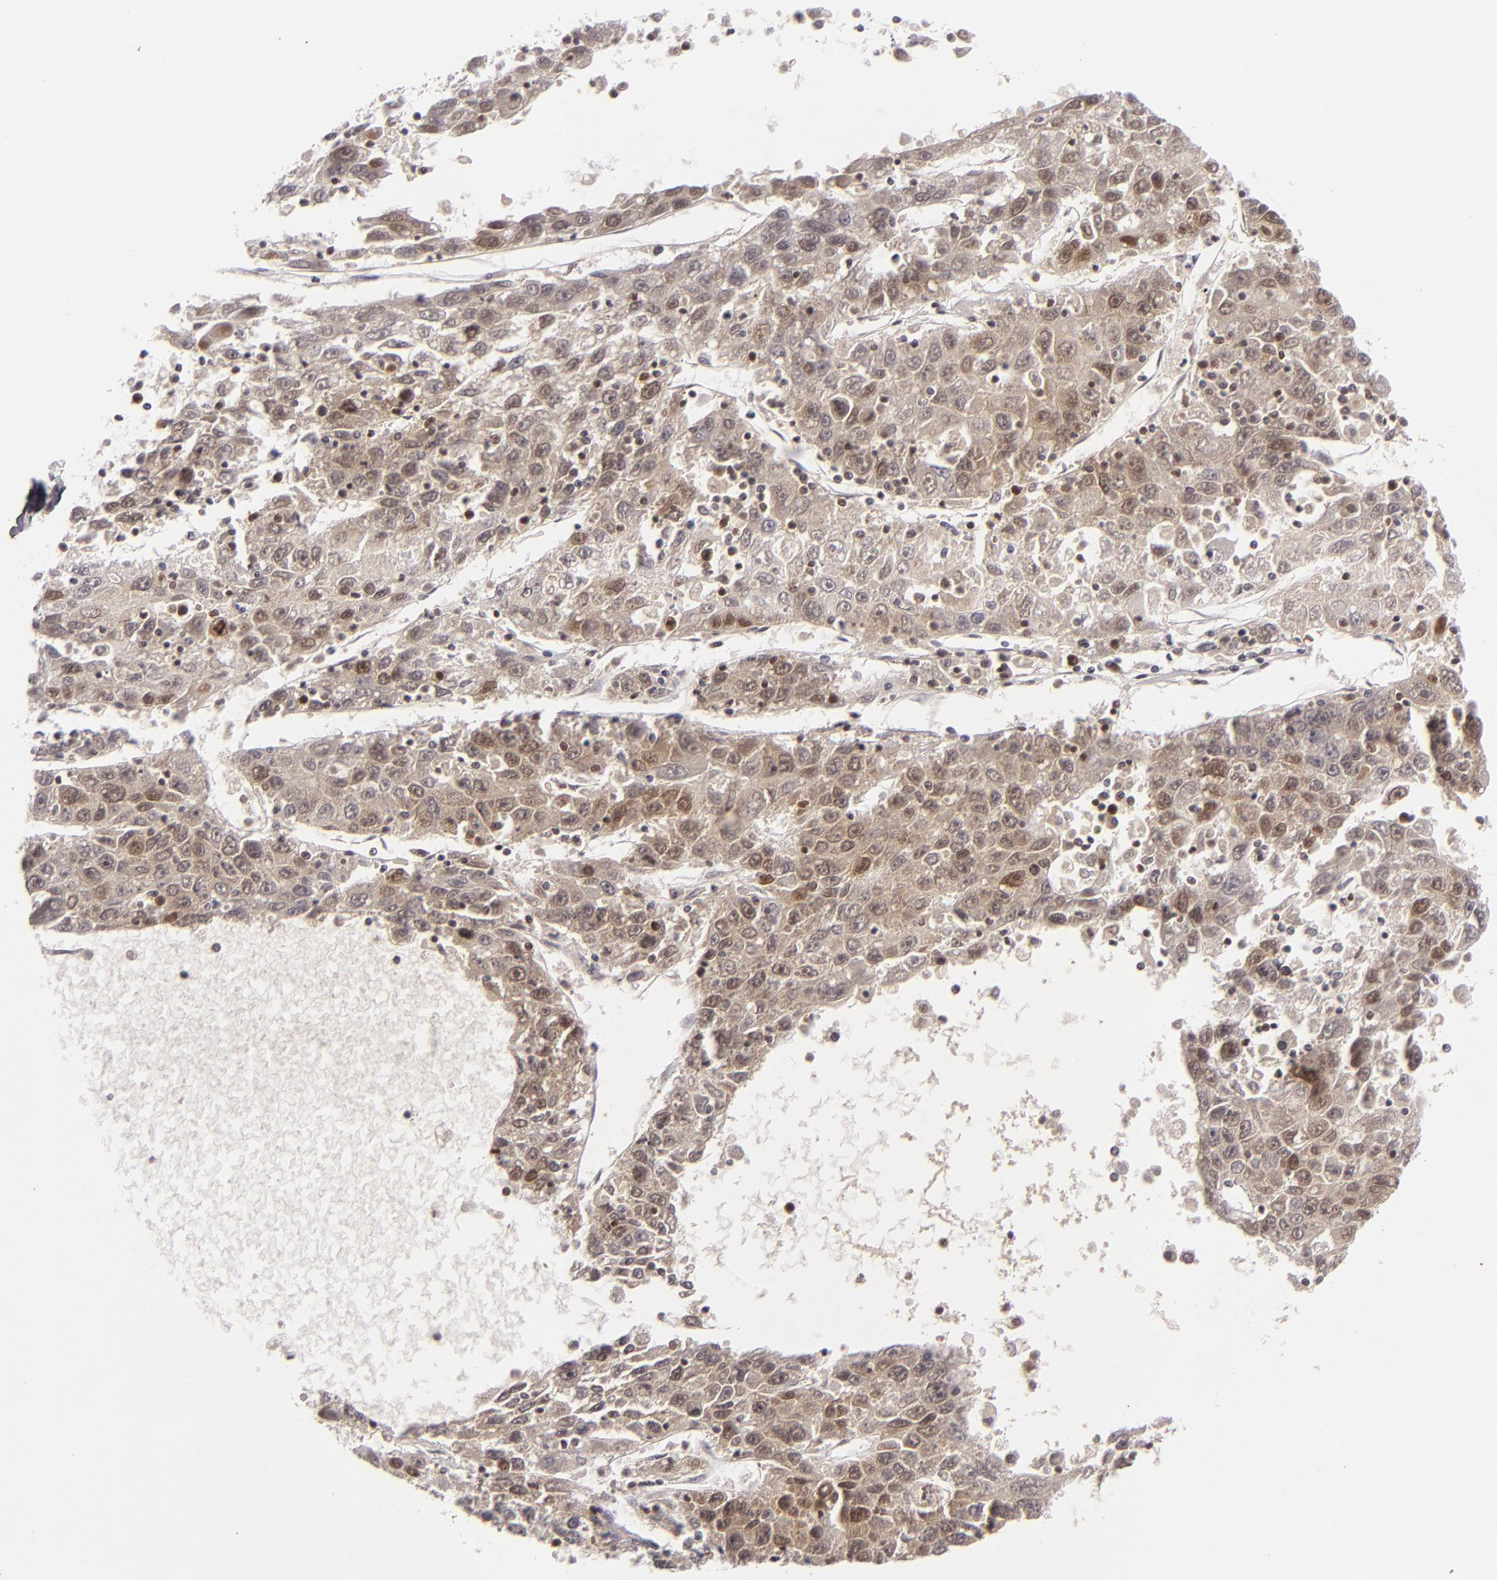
{"staining": {"intensity": "moderate", "quantity": "25%-75%", "location": "nuclear"}, "tissue": "liver cancer", "cell_type": "Tumor cells", "image_type": "cancer", "snomed": [{"axis": "morphology", "description": "Carcinoma, Hepatocellular, NOS"}, {"axis": "topography", "description": "Liver"}], "caption": "Moderate nuclear protein expression is appreciated in approximately 25%-75% of tumor cells in hepatocellular carcinoma (liver).", "gene": "FEN1", "patient": {"sex": "male", "age": 49}}